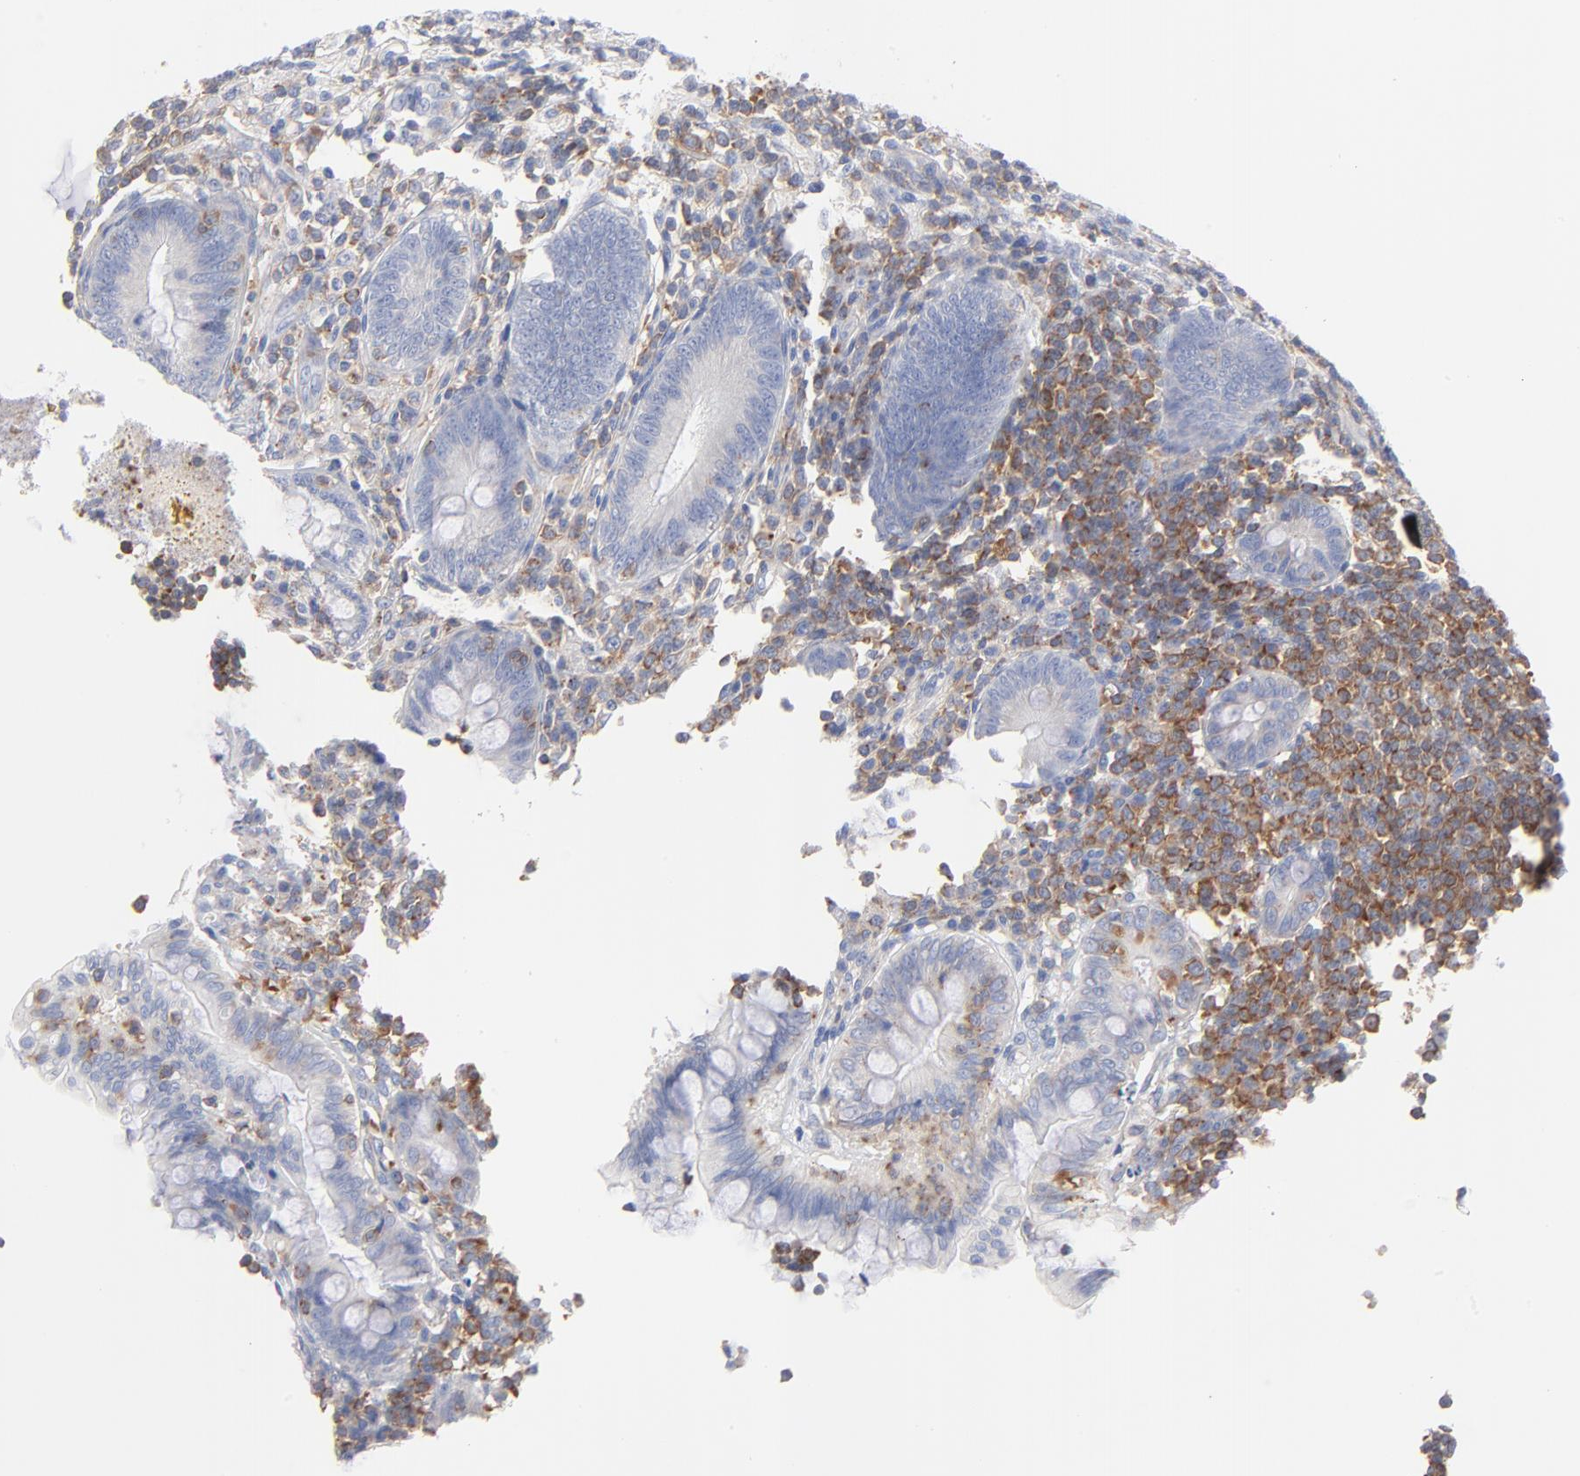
{"staining": {"intensity": "negative", "quantity": "none", "location": "none"}, "tissue": "appendix", "cell_type": "Glandular cells", "image_type": "normal", "snomed": [{"axis": "morphology", "description": "Normal tissue, NOS"}, {"axis": "topography", "description": "Appendix"}], "caption": "DAB (3,3'-diaminobenzidine) immunohistochemical staining of unremarkable appendix reveals no significant staining in glandular cells.", "gene": "SEPTIN11", "patient": {"sex": "female", "age": 66}}